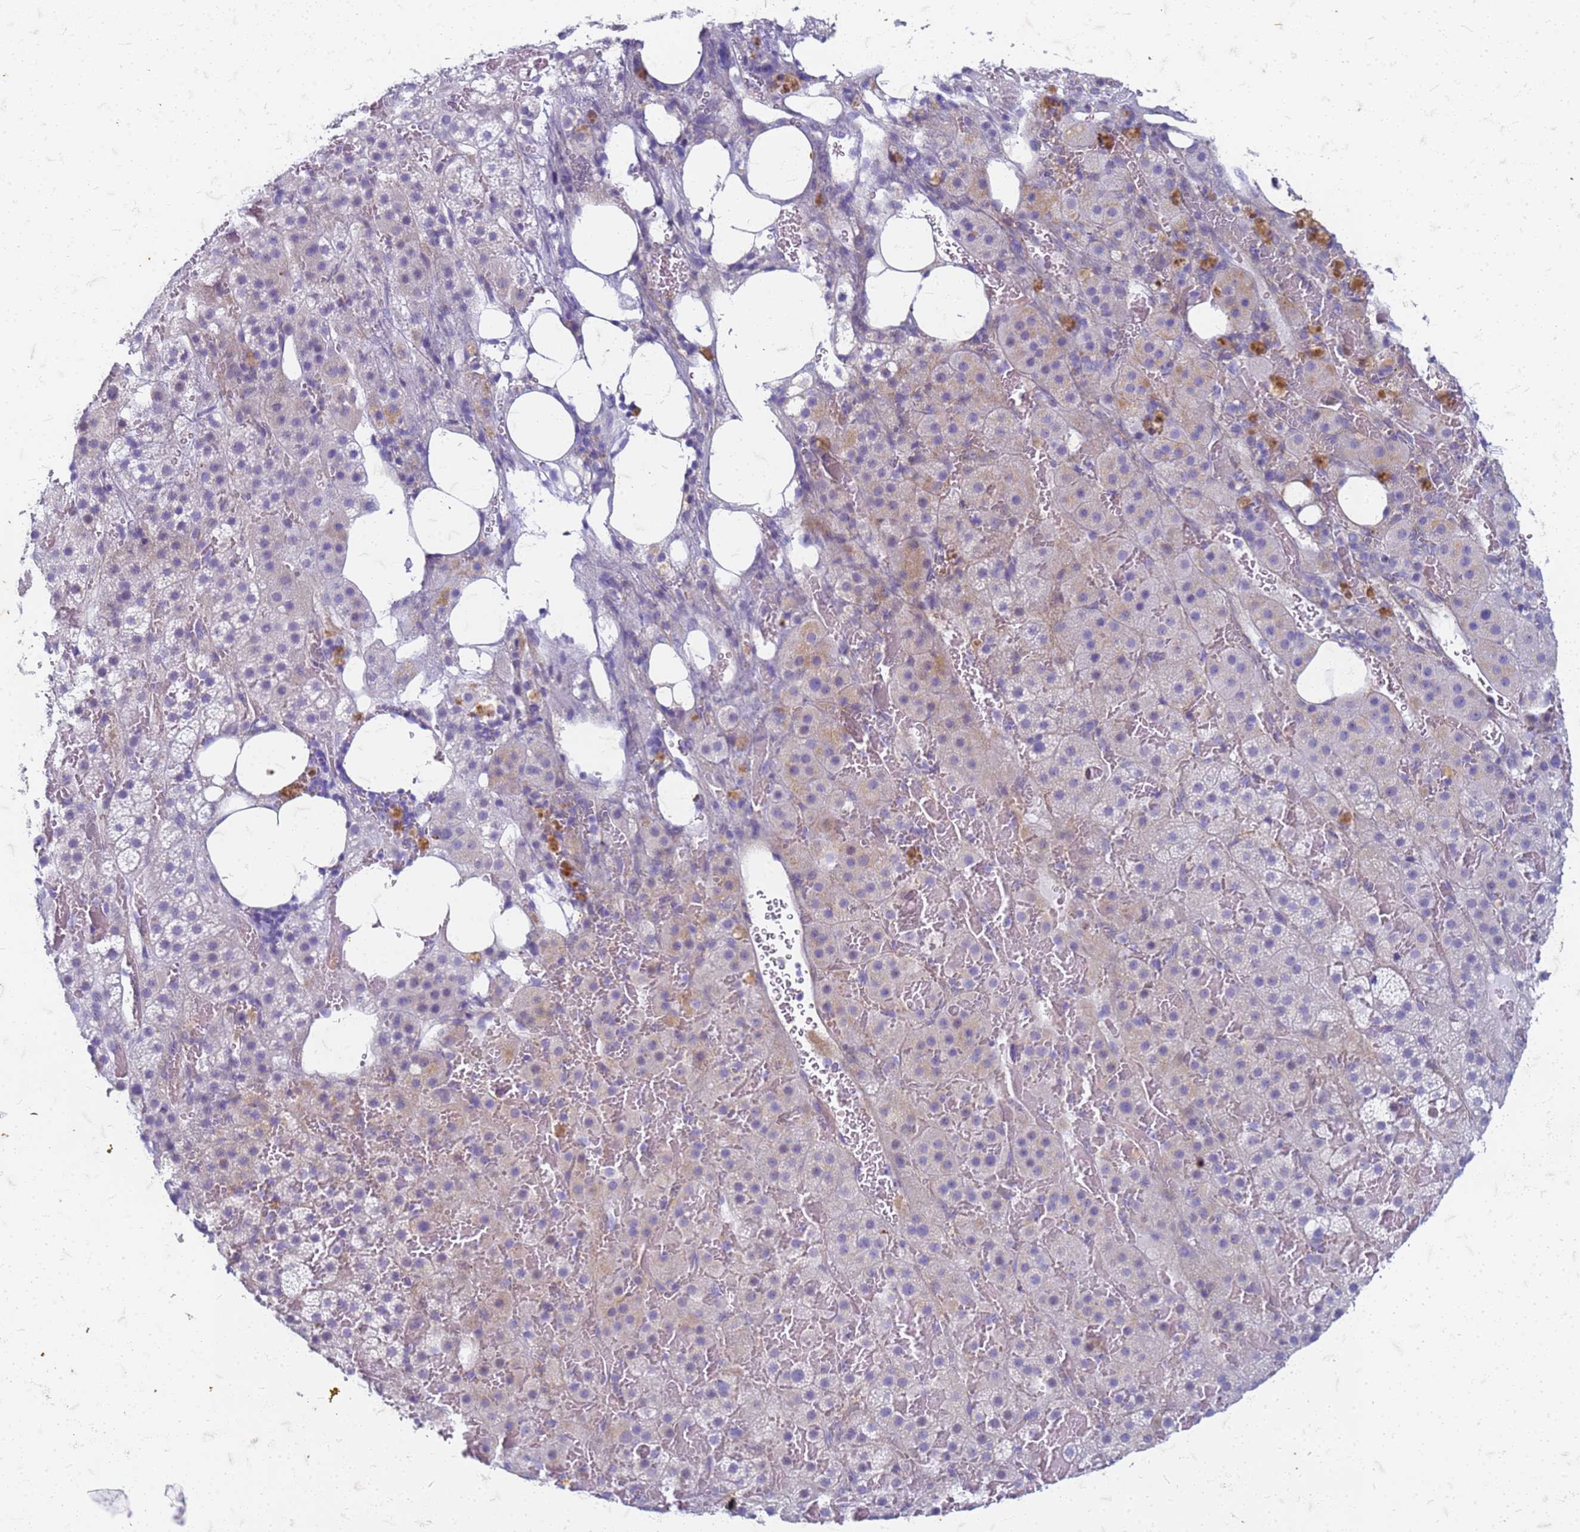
{"staining": {"intensity": "weak", "quantity": "<25%", "location": "cytoplasmic/membranous"}, "tissue": "adrenal gland", "cell_type": "Glandular cells", "image_type": "normal", "snomed": [{"axis": "morphology", "description": "Normal tissue, NOS"}, {"axis": "topography", "description": "Adrenal gland"}], "caption": "DAB (3,3'-diaminobenzidine) immunohistochemical staining of benign adrenal gland exhibits no significant expression in glandular cells.", "gene": "TRIM64B", "patient": {"sex": "female", "age": 59}}